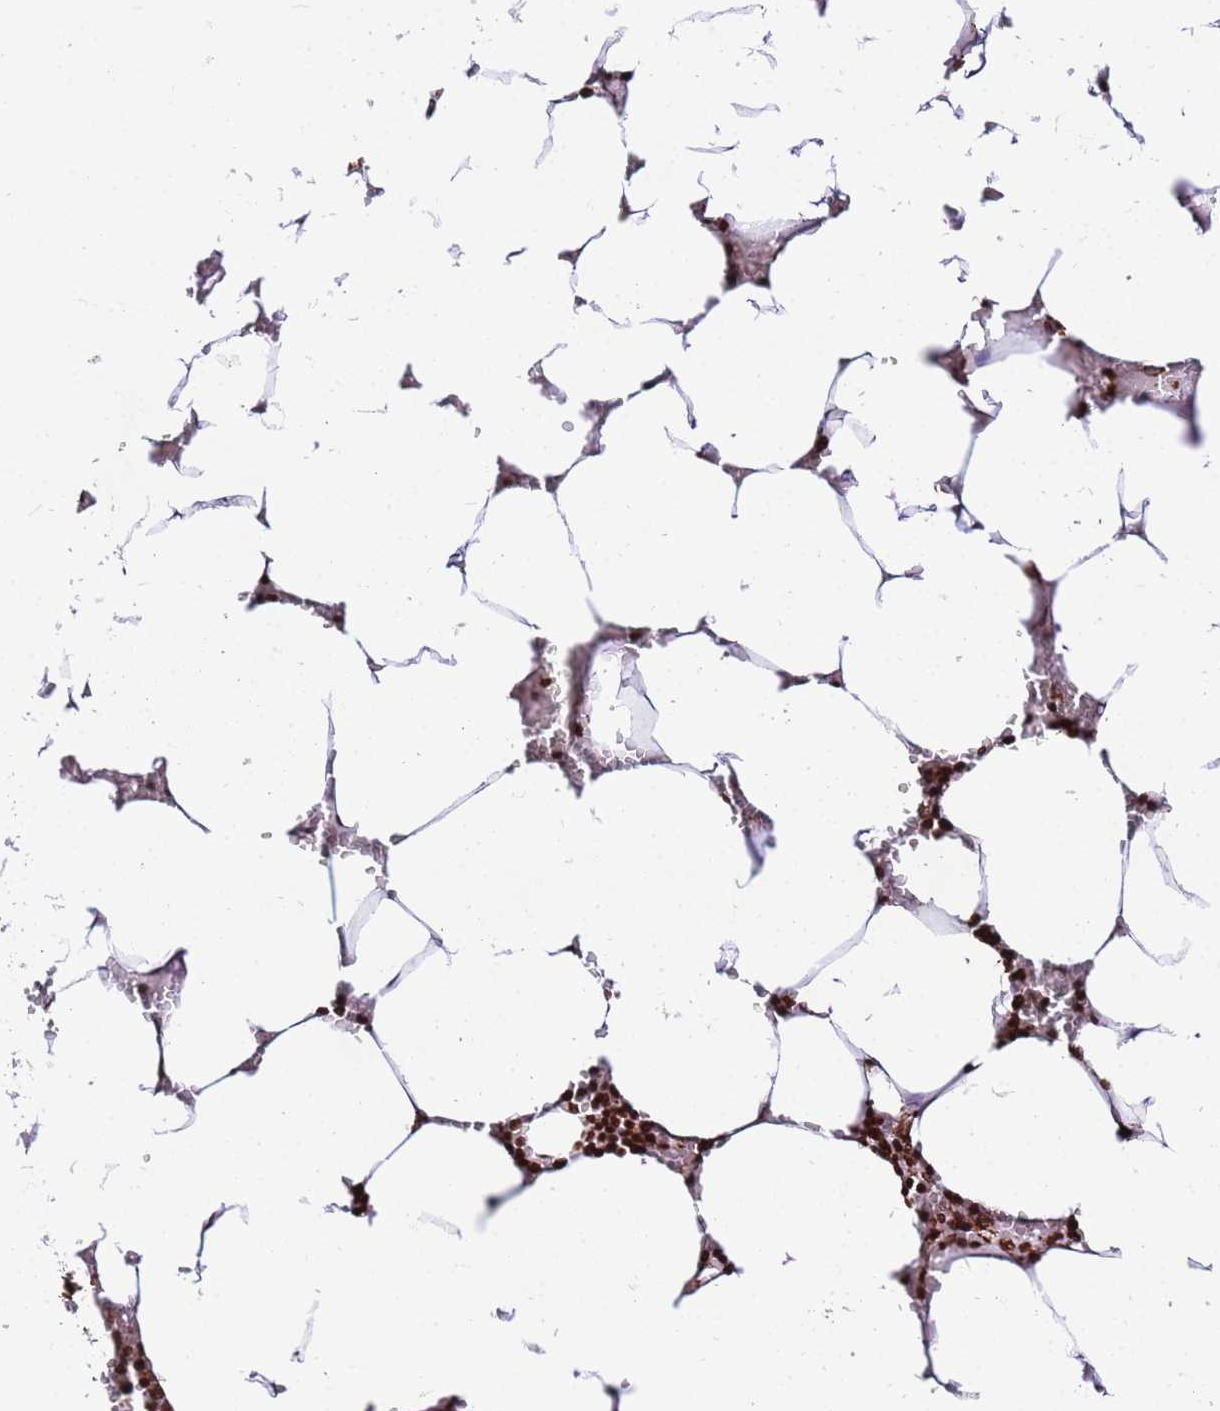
{"staining": {"intensity": "strong", "quantity": ">75%", "location": "cytoplasmic/membranous,nuclear"}, "tissue": "bone marrow", "cell_type": "Hematopoietic cells", "image_type": "normal", "snomed": [{"axis": "morphology", "description": "Normal tissue, NOS"}, {"axis": "topography", "description": "Bone marrow"}], "caption": "Immunohistochemical staining of unremarkable bone marrow shows strong cytoplasmic/membranous,nuclear protein positivity in approximately >75% of hematopoietic cells. Using DAB (3,3'-diaminobenzidine) (brown) and hematoxylin (blue) stains, captured at high magnification using brightfield microscopy.", "gene": "HSPE1", "patient": {"sex": "male", "age": 70}}